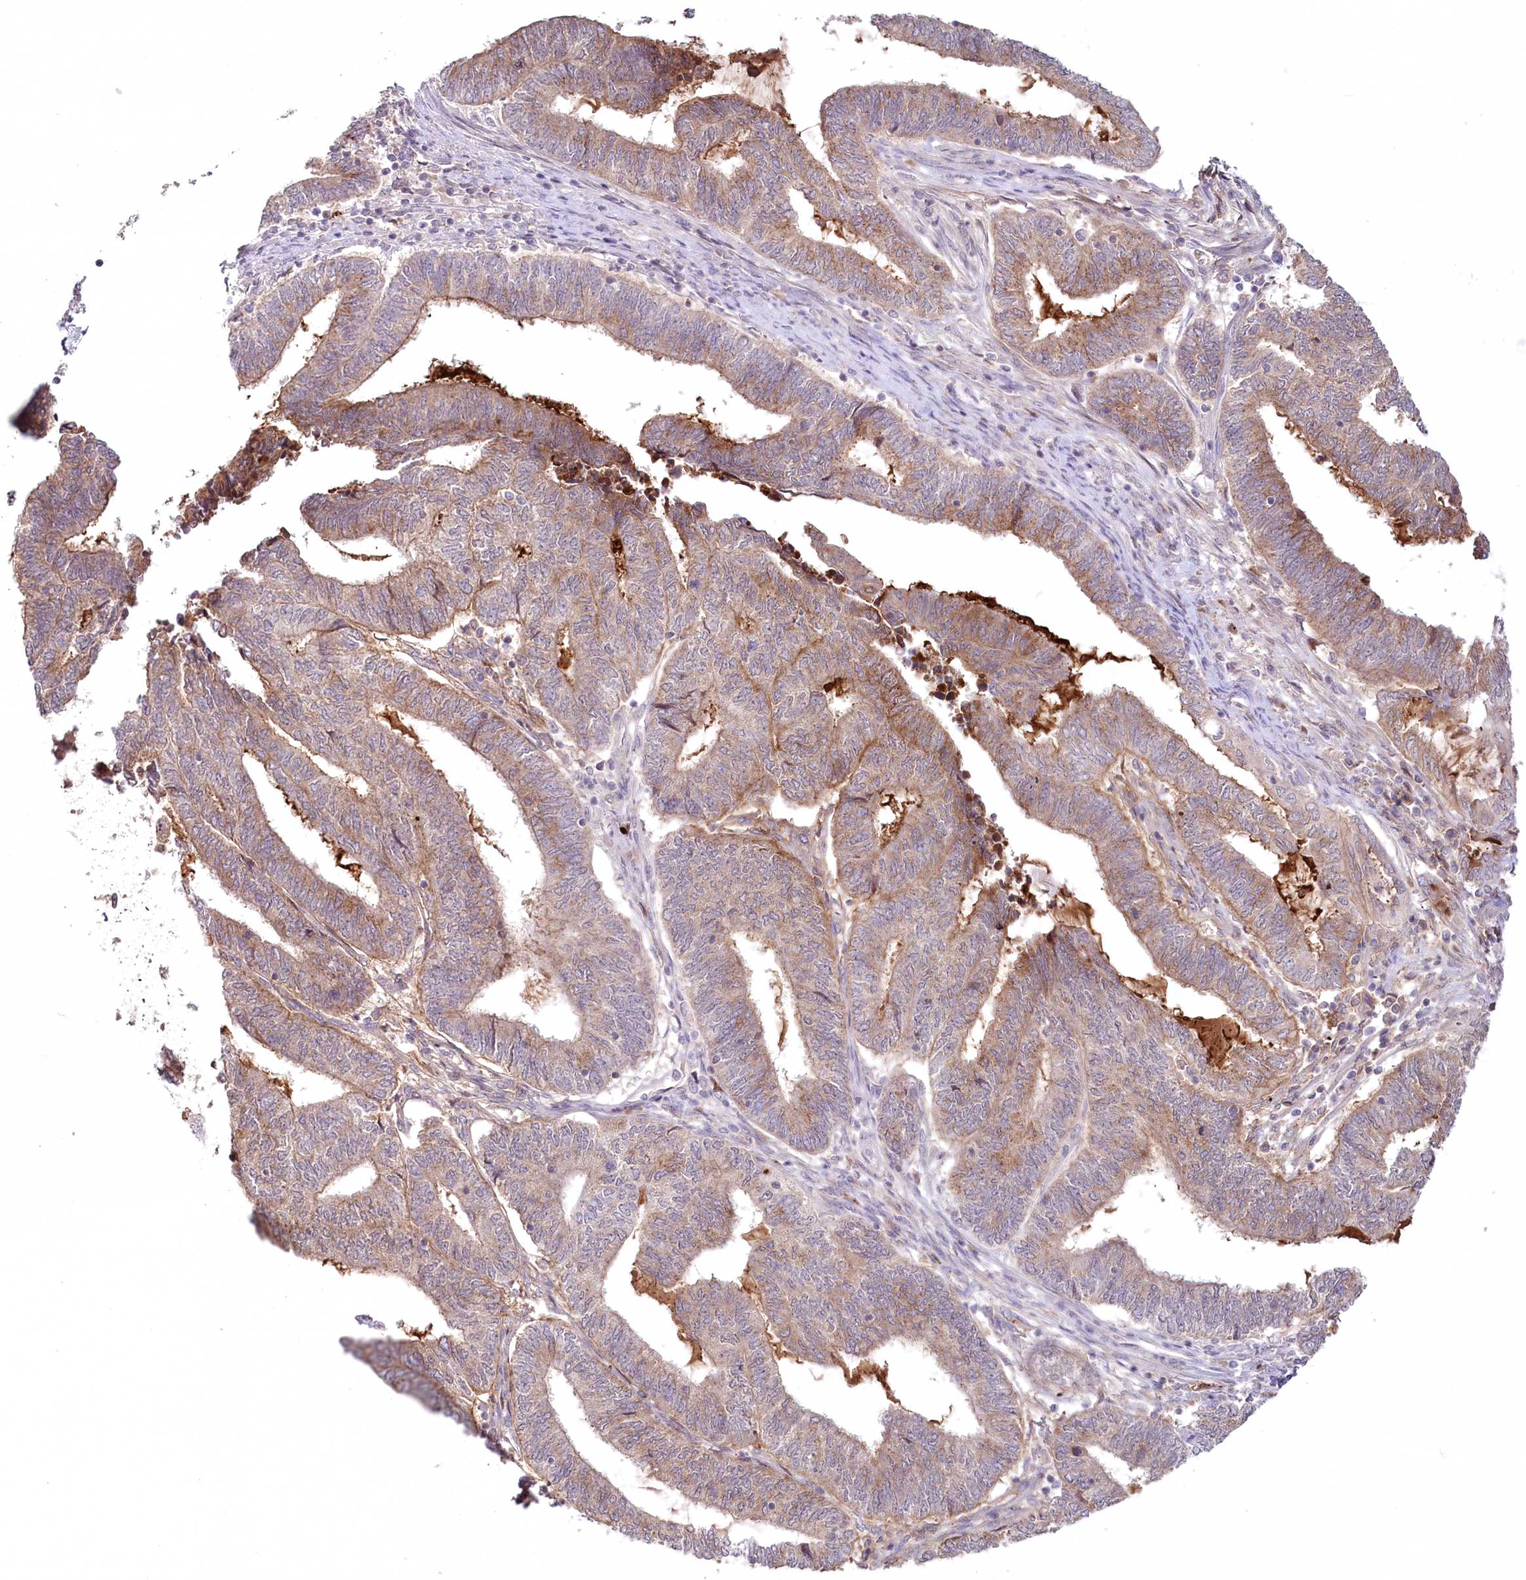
{"staining": {"intensity": "moderate", "quantity": ">75%", "location": "cytoplasmic/membranous"}, "tissue": "endometrial cancer", "cell_type": "Tumor cells", "image_type": "cancer", "snomed": [{"axis": "morphology", "description": "Adenocarcinoma, NOS"}, {"axis": "topography", "description": "Uterus"}, {"axis": "topography", "description": "Endometrium"}], "caption": "Immunohistochemical staining of endometrial cancer (adenocarcinoma) exhibits medium levels of moderate cytoplasmic/membranous positivity in approximately >75% of tumor cells.", "gene": "PSAPL1", "patient": {"sex": "female", "age": 70}}